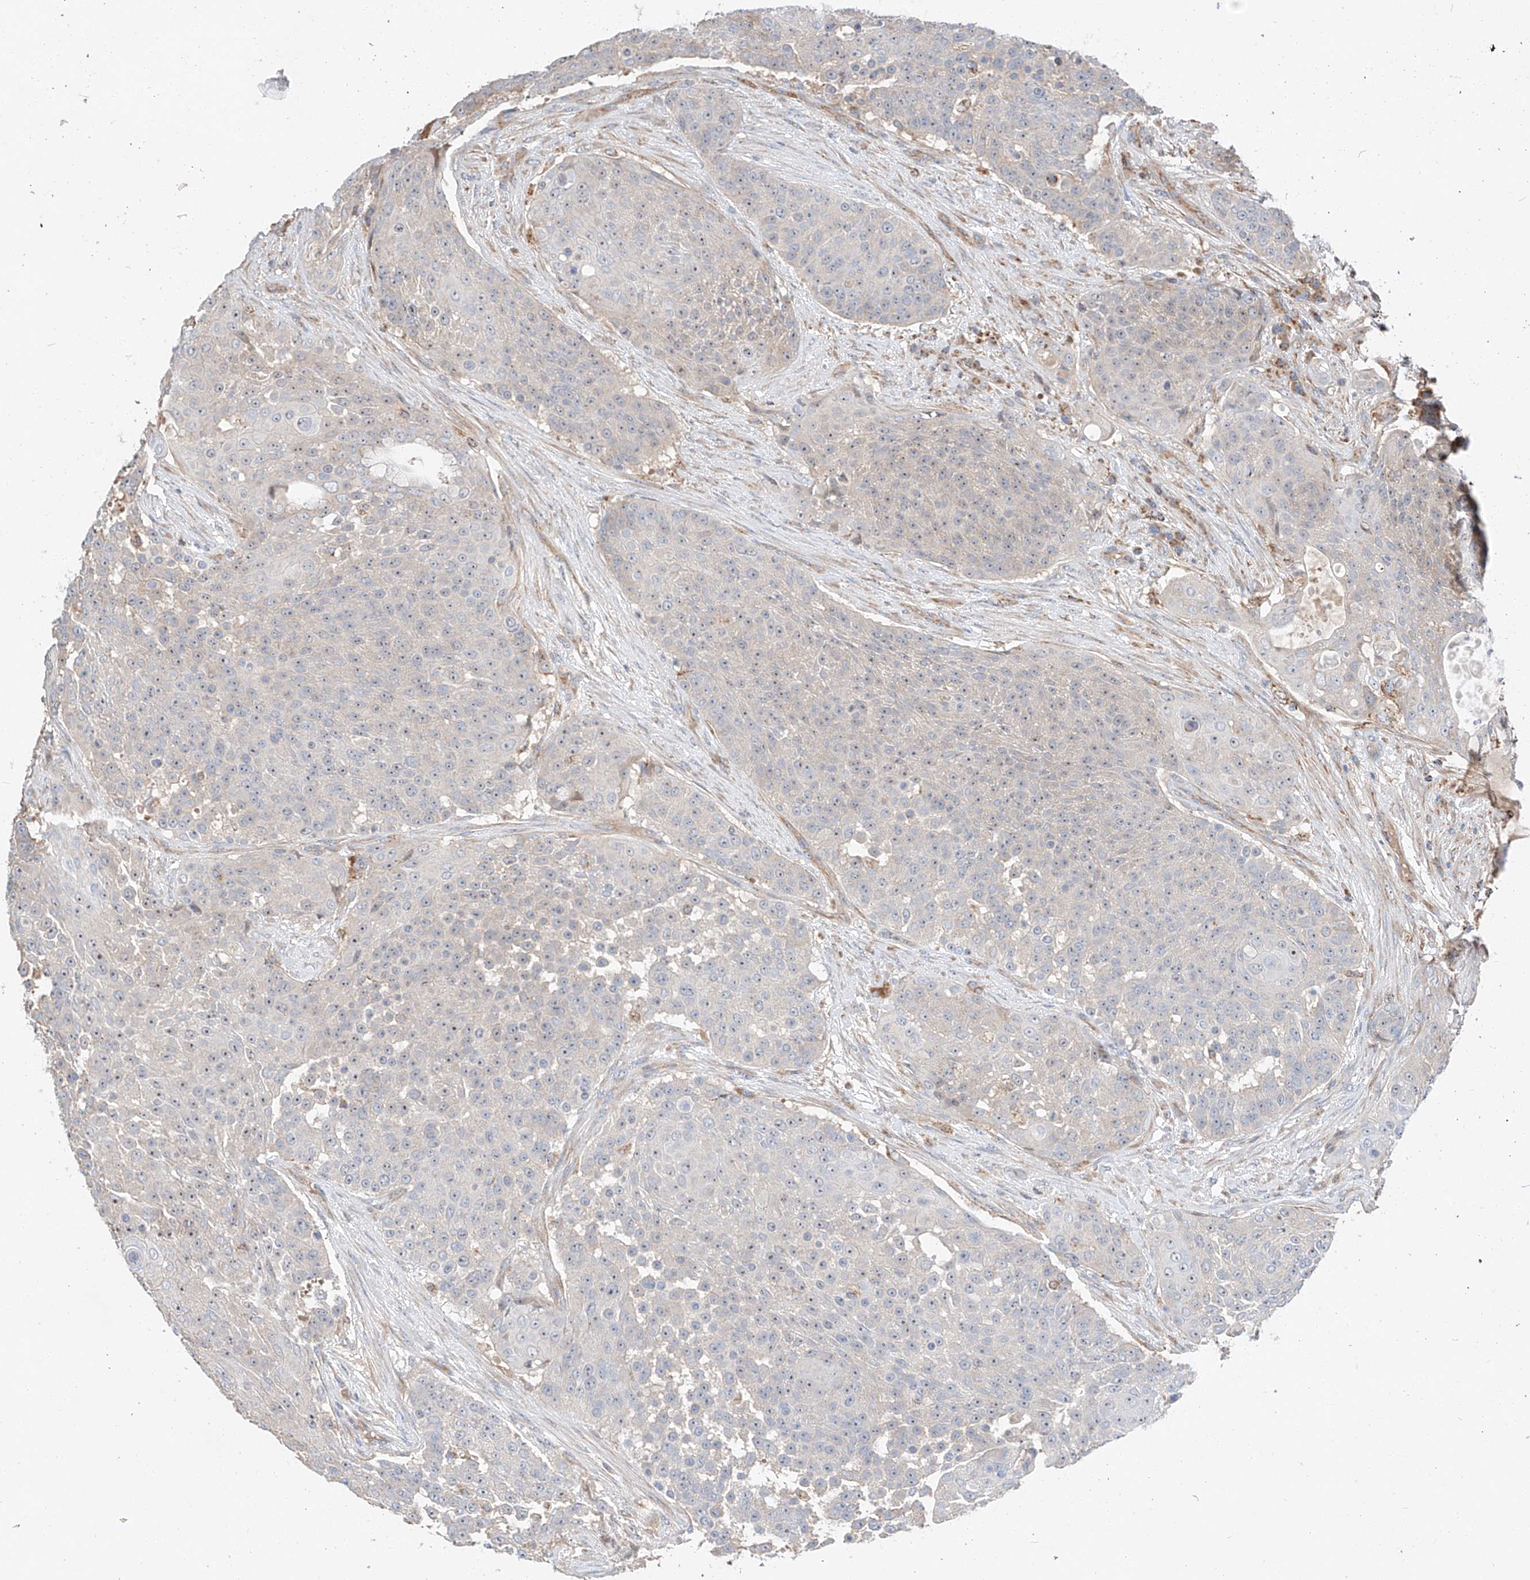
{"staining": {"intensity": "weak", "quantity": ">75%", "location": "nuclear"}, "tissue": "urothelial cancer", "cell_type": "Tumor cells", "image_type": "cancer", "snomed": [{"axis": "morphology", "description": "Urothelial carcinoma, High grade"}, {"axis": "topography", "description": "Urinary bladder"}], "caption": "A low amount of weak nuclear staining is seen in about >75% of tumor cells in urothelial cancer tissue. The protein of interest is shown in brown color, while the nuclei are stained blue.", "gene": "RUSC1", "patient": {"sex": "female", "age": 63}}